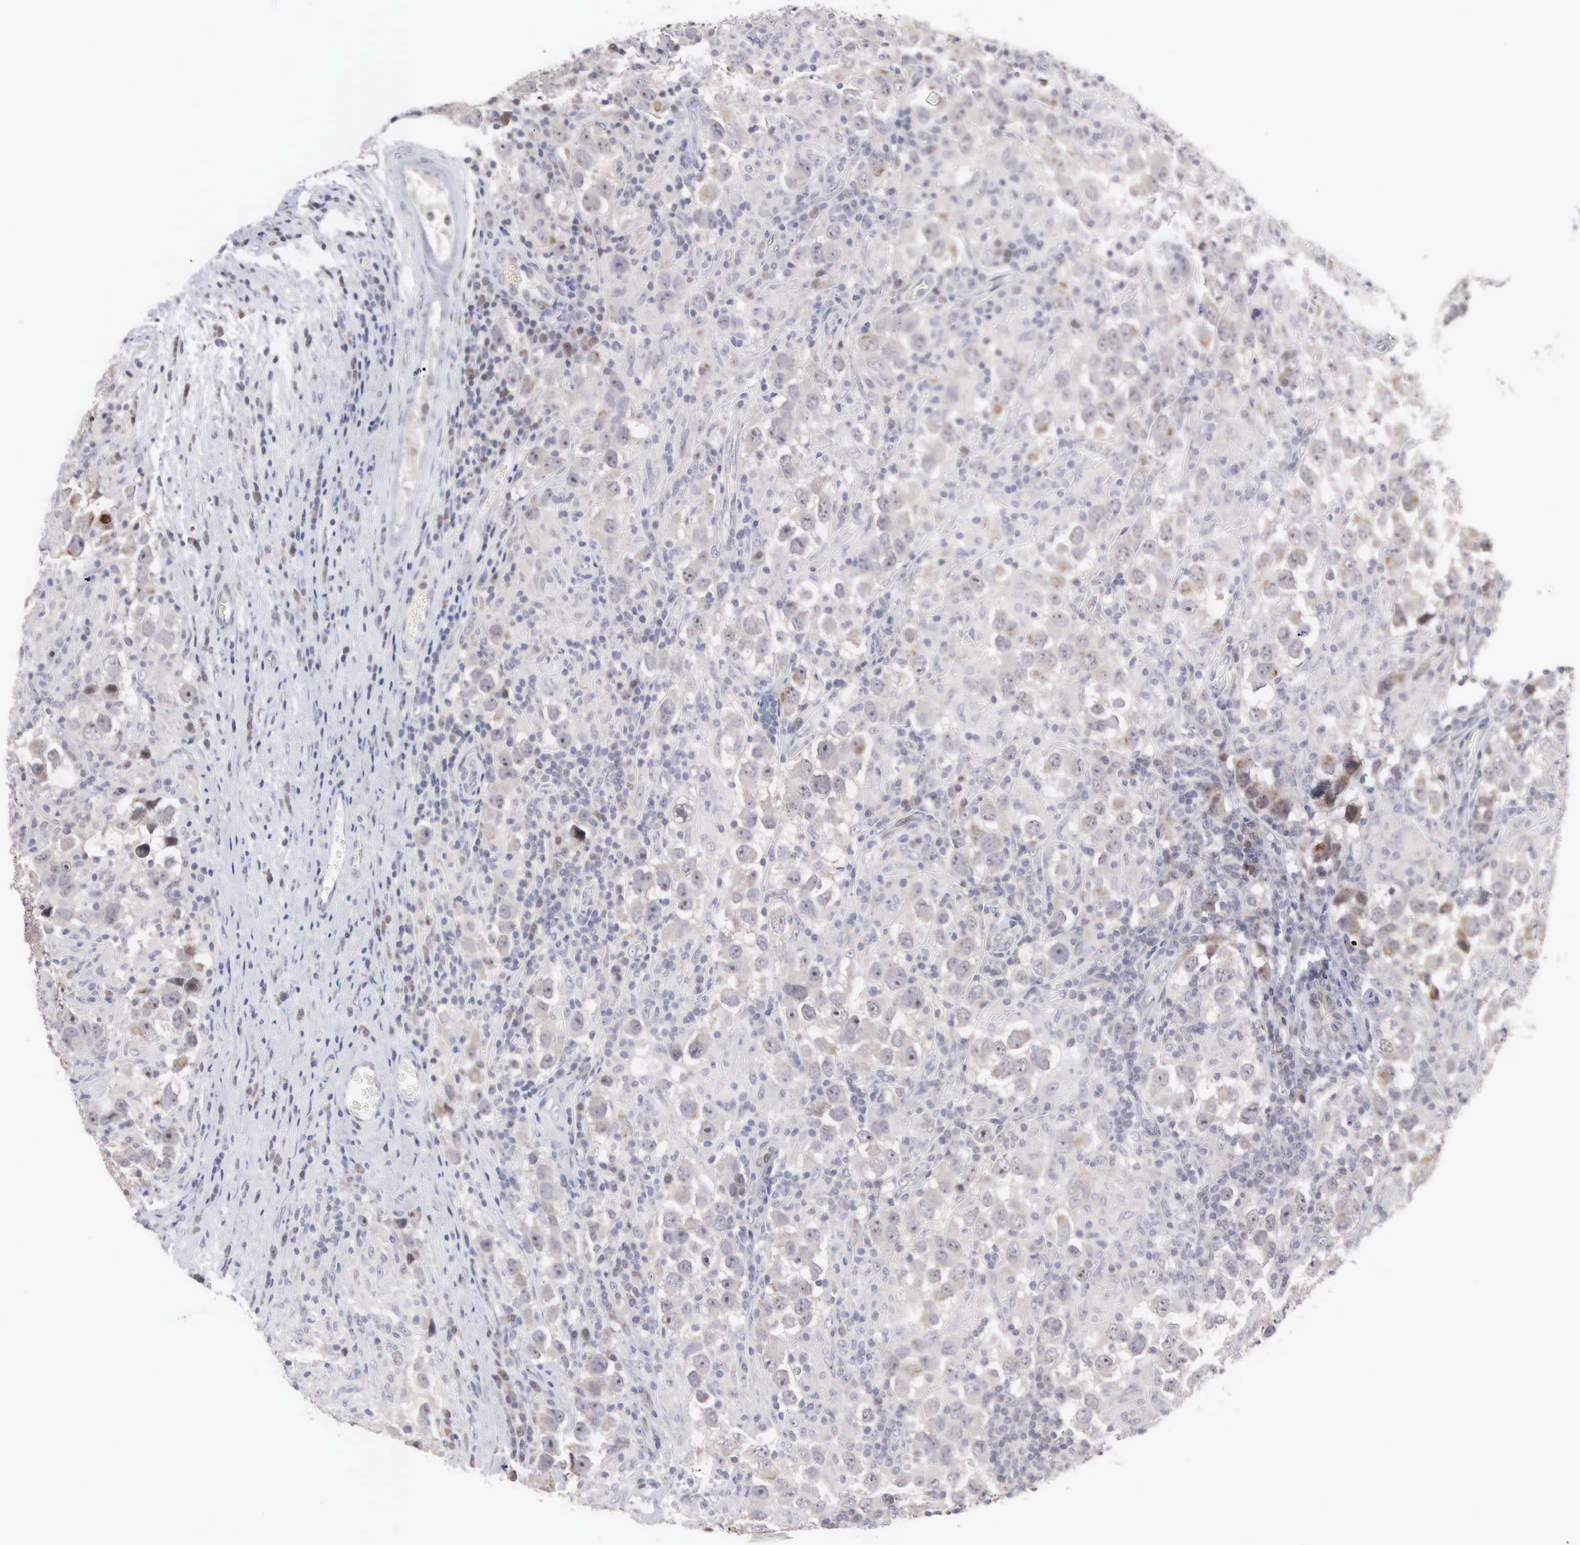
{"staining": {"intensity": "negative", "quantity": "none", "location": "none"}, "tissue": "testis cancer", "cell_type": "Tumor cells", "image_type": "cancer", "snomed": [{"axis": "morphology", "description": "Carcinoma, Embryonal, NOS"}, {"axis": "topography", "description": "Testis"}], "caption": "High power microscopy photomicrograph of an IHC photomicrograph of embryonal carcinoma (testis), revealing no significant staining in tumor cells.", "gene": "ACOT4", "patient": {"sex": "male", "age": 21}}